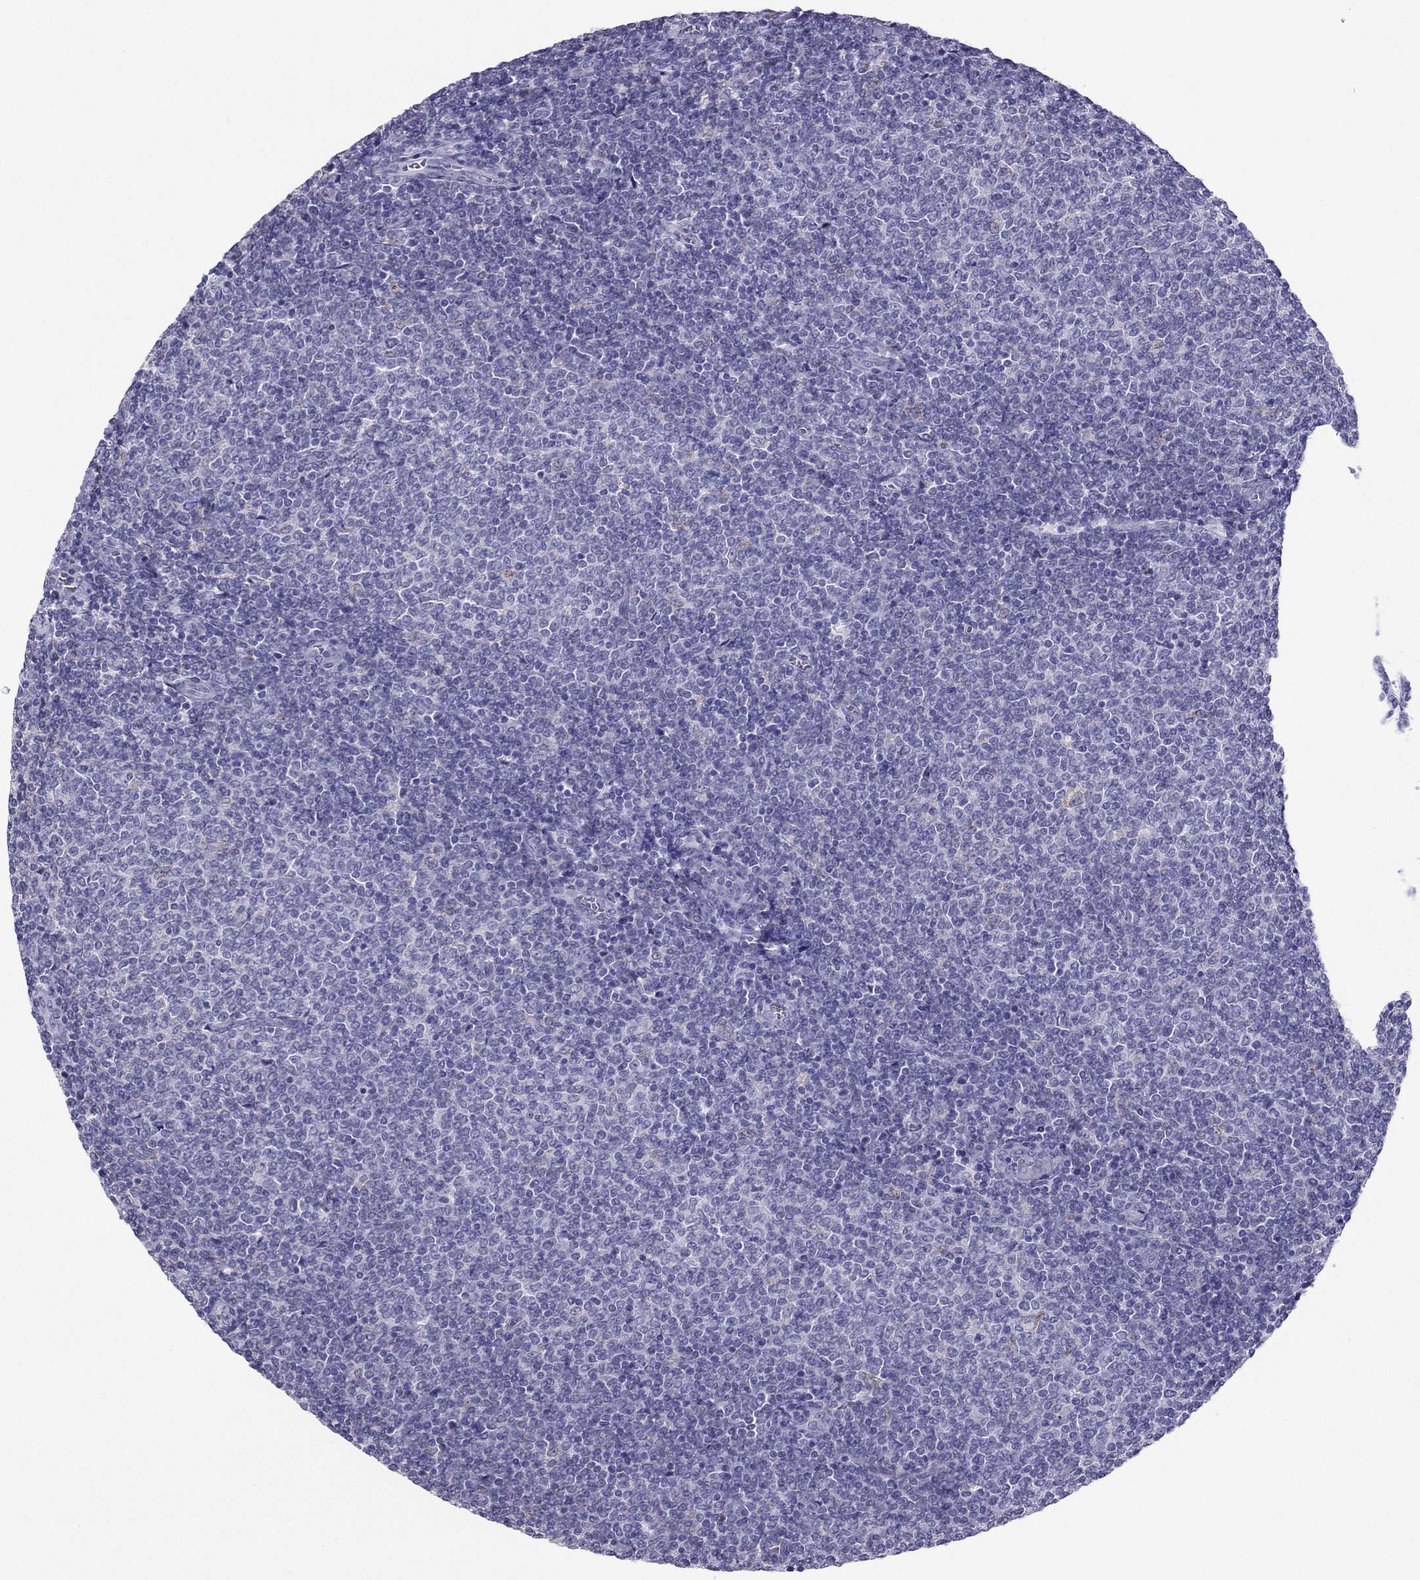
{"staining": {"intensity": "negative", "quantity": "none", "location": "none"}, "tissue": "lymphoma", "cell_type": "Tumor cells", "image_type": "cancer", "snomed": [{"axis": "morphology", "description": "Malignant lymphoma, non-Hodgkin's type, Low grade"}, {"axis": "topography", "description": "Lymph node"}], "caption": "Tumor cells are negative for brown protein staining in low-grade malignant lymphoma, non-Hodgkin's type. Nuclei are stained in blue.", "gene": "MAEL", "patient": {"sex": "male", "age": 52}}